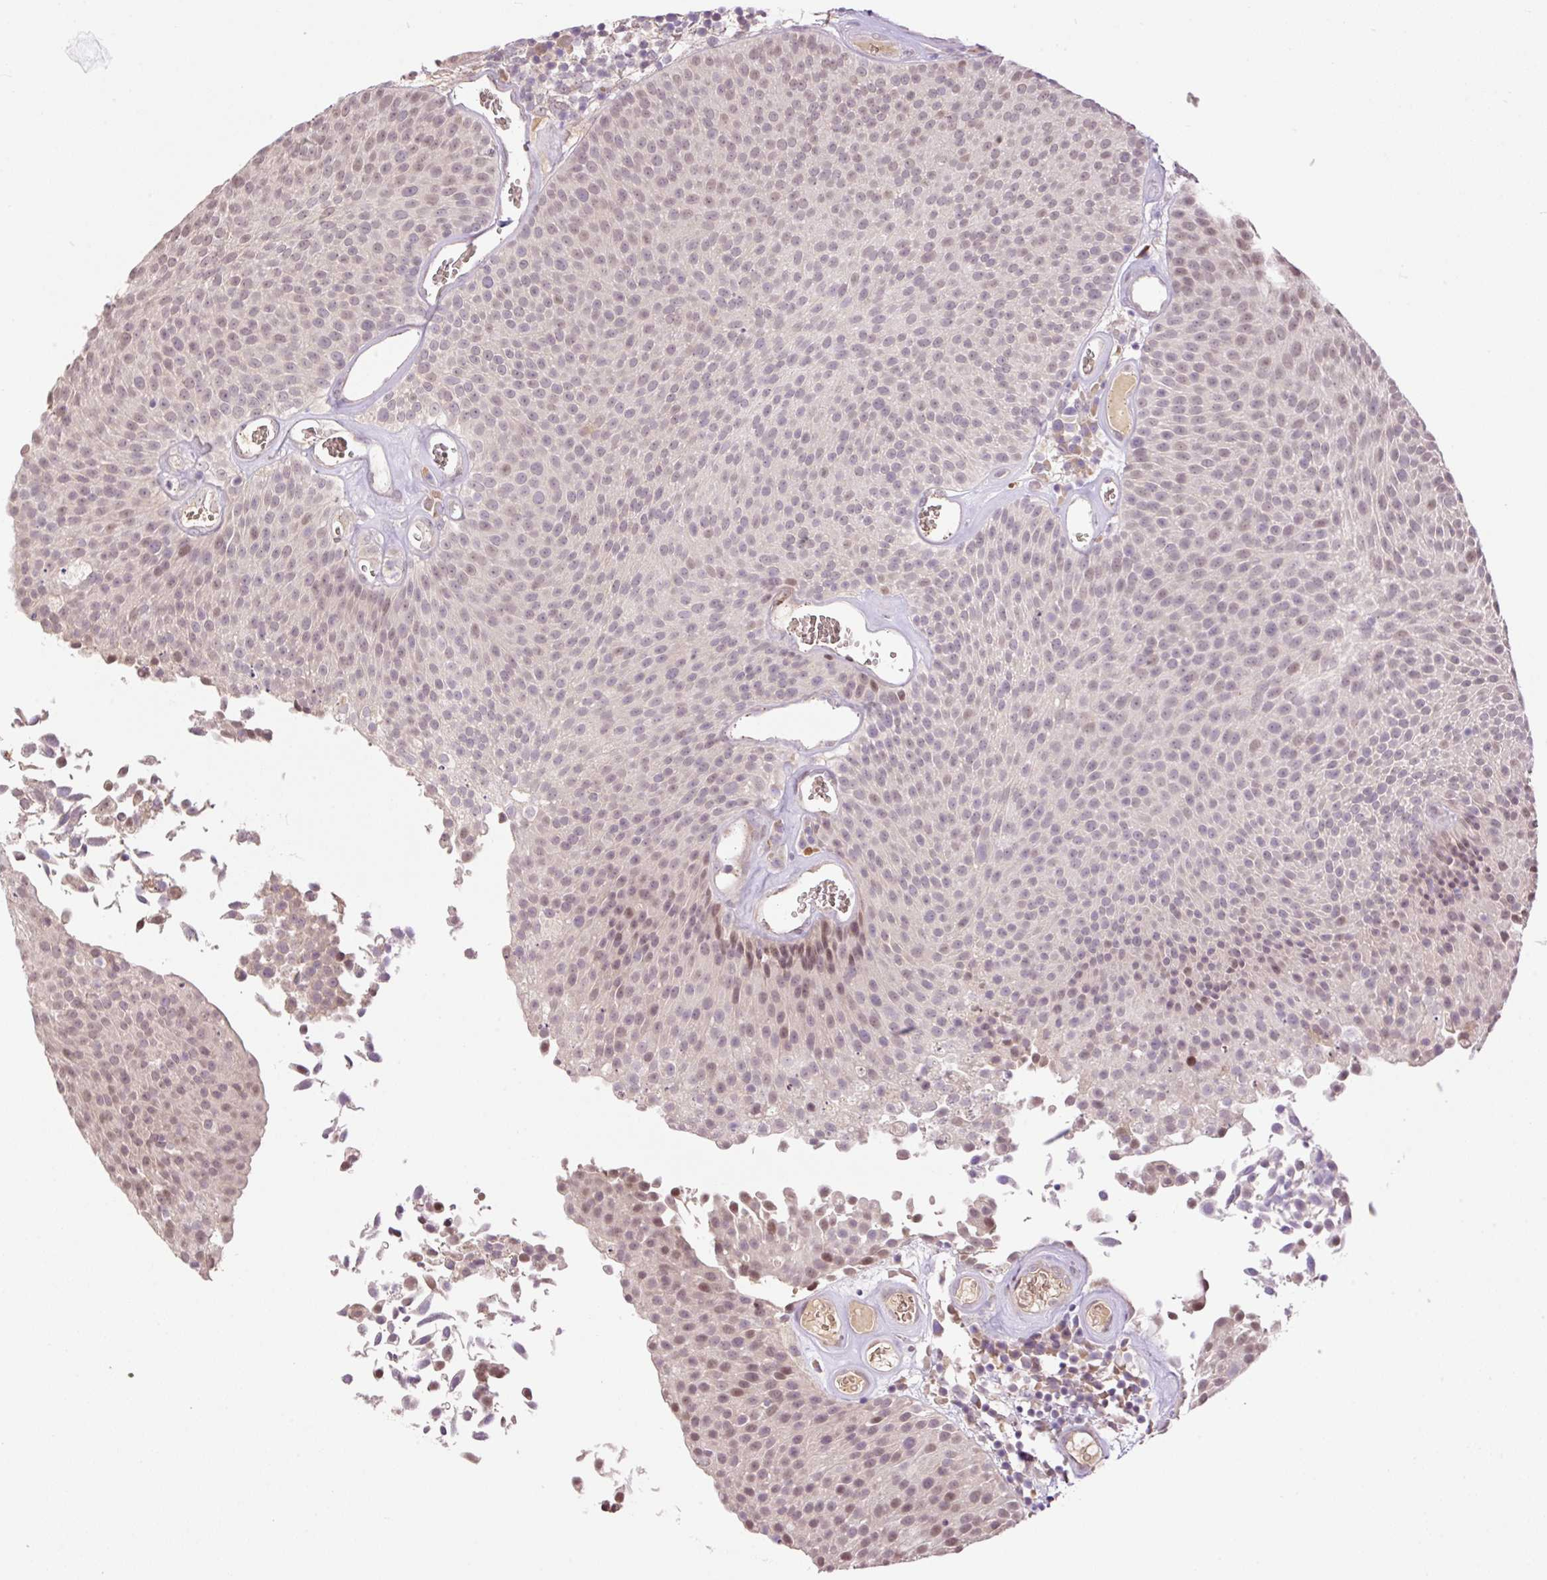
{"staining": {"intensity": "weak", "quantity": "25%-75%", "location": "nuclear"}, "tissue": "urothelial cancer", "cell_type": "Tumor cells", "image_type": "cancer", "snomed": [{"axis": "morphology", "description": "Urothelial carcinoma, Low grade"}, {"axis": "topography", "description": "Urinary bladder"}], "caption": "An immunohistochemistry (IHC) histopathology image of neoplastic tissue is shown. Protein staining in brown shows weak nuclear positivity in urothelial cancer within tumor cells.", "gene": "HABP4", "patient": {"sex": "female", "age": 79}}